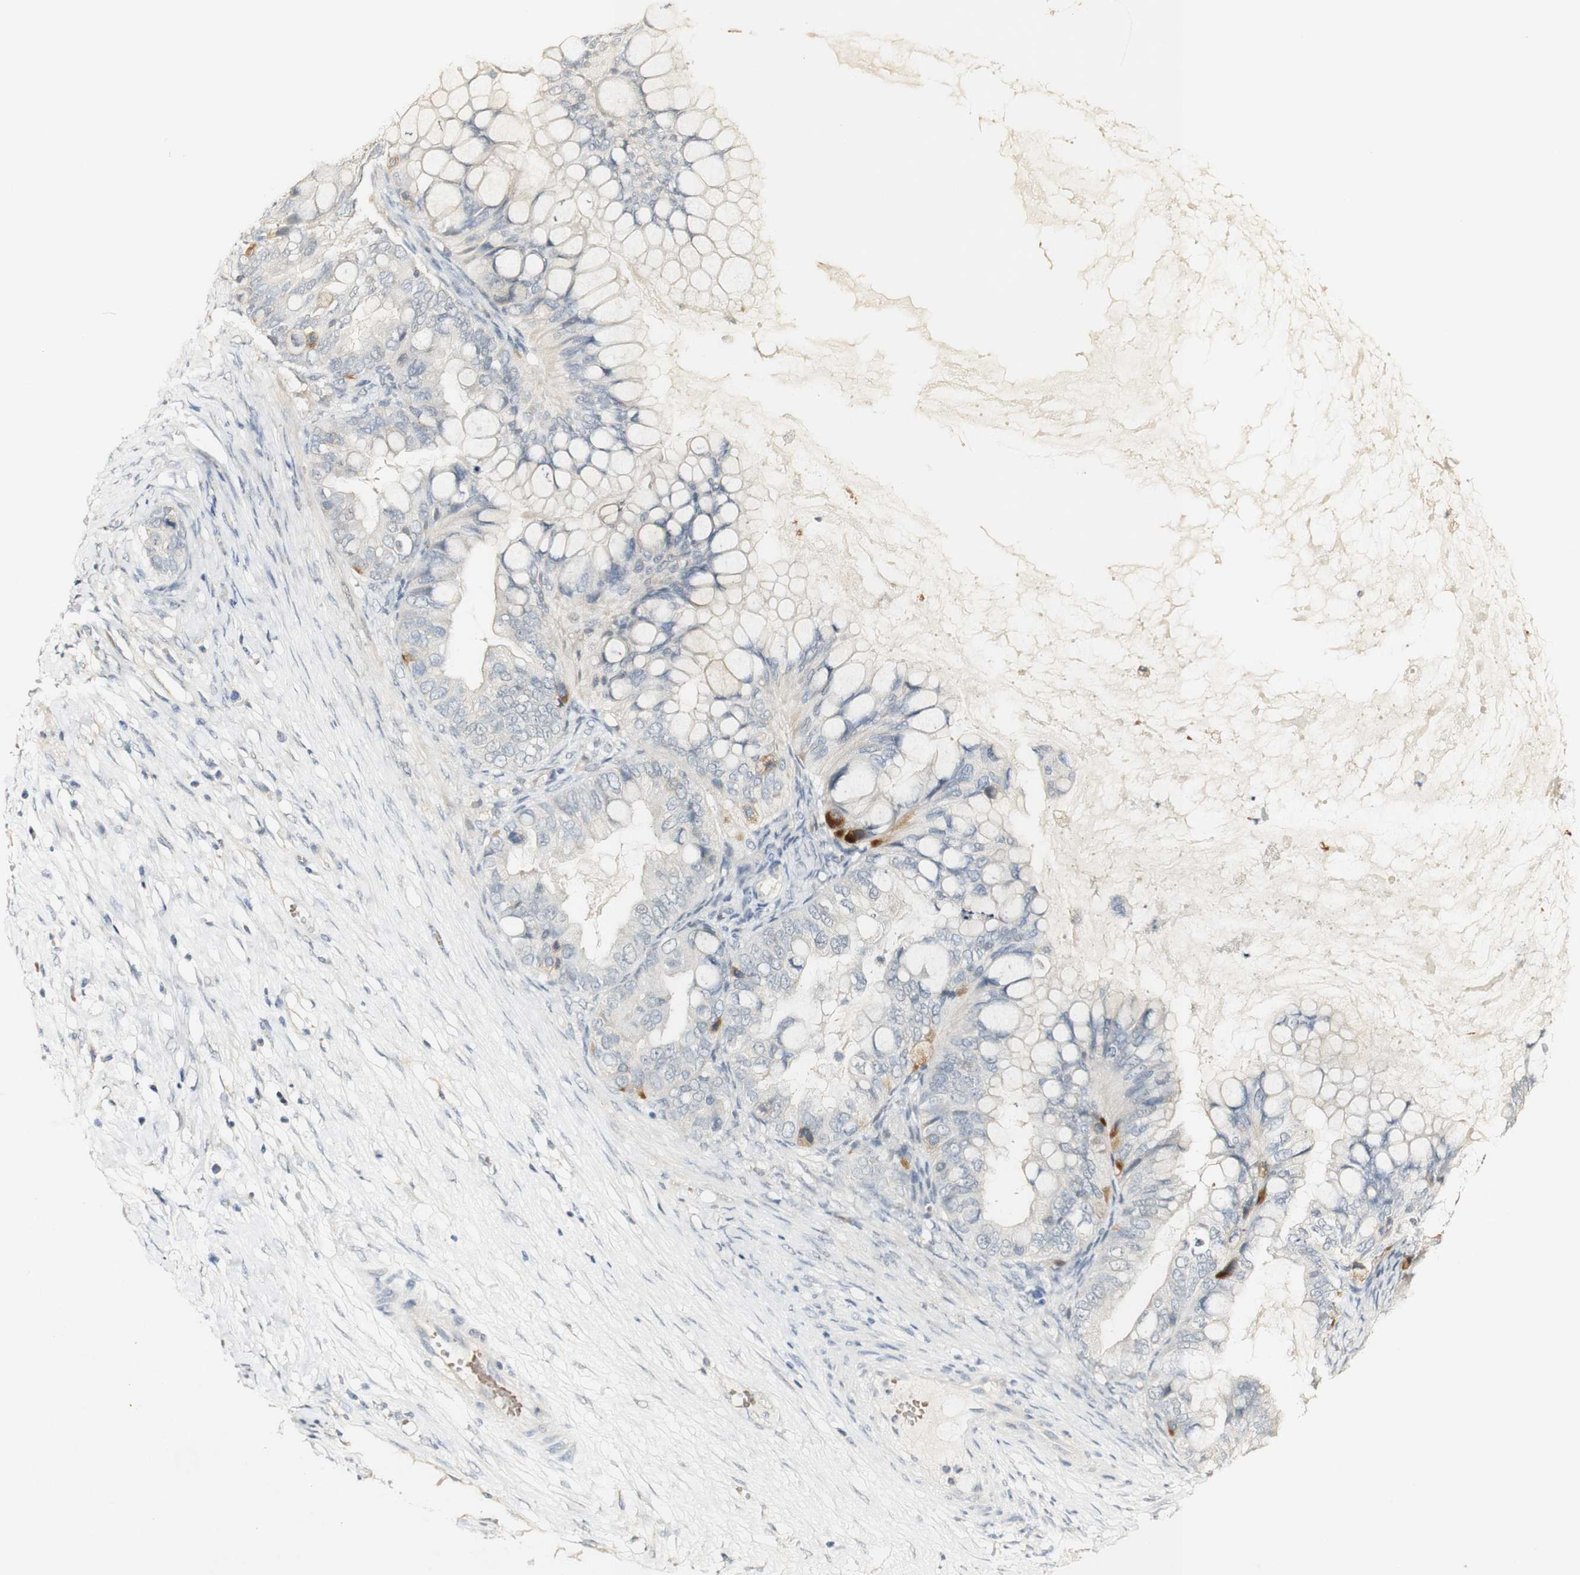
{"staining": {"intensity": "negative", "quantity": "none", "location": "none"}, "tissue": "ovarian cancer", "cell_type": "Tumor cells", "image_type": "cancer", "snomed": [{"axis": "morphology", "description": "Cystadenocarcinoma, mucinous, NOS"}, {"axis": "topography", "description": "Ovary"}], "caption": "IHC histopathology image of ovarian cancer stained for a protein (brown), which displays no positivity in tumor cells.", "gene": "SYT7", "patient": {"sex": "female", "age": 80}}